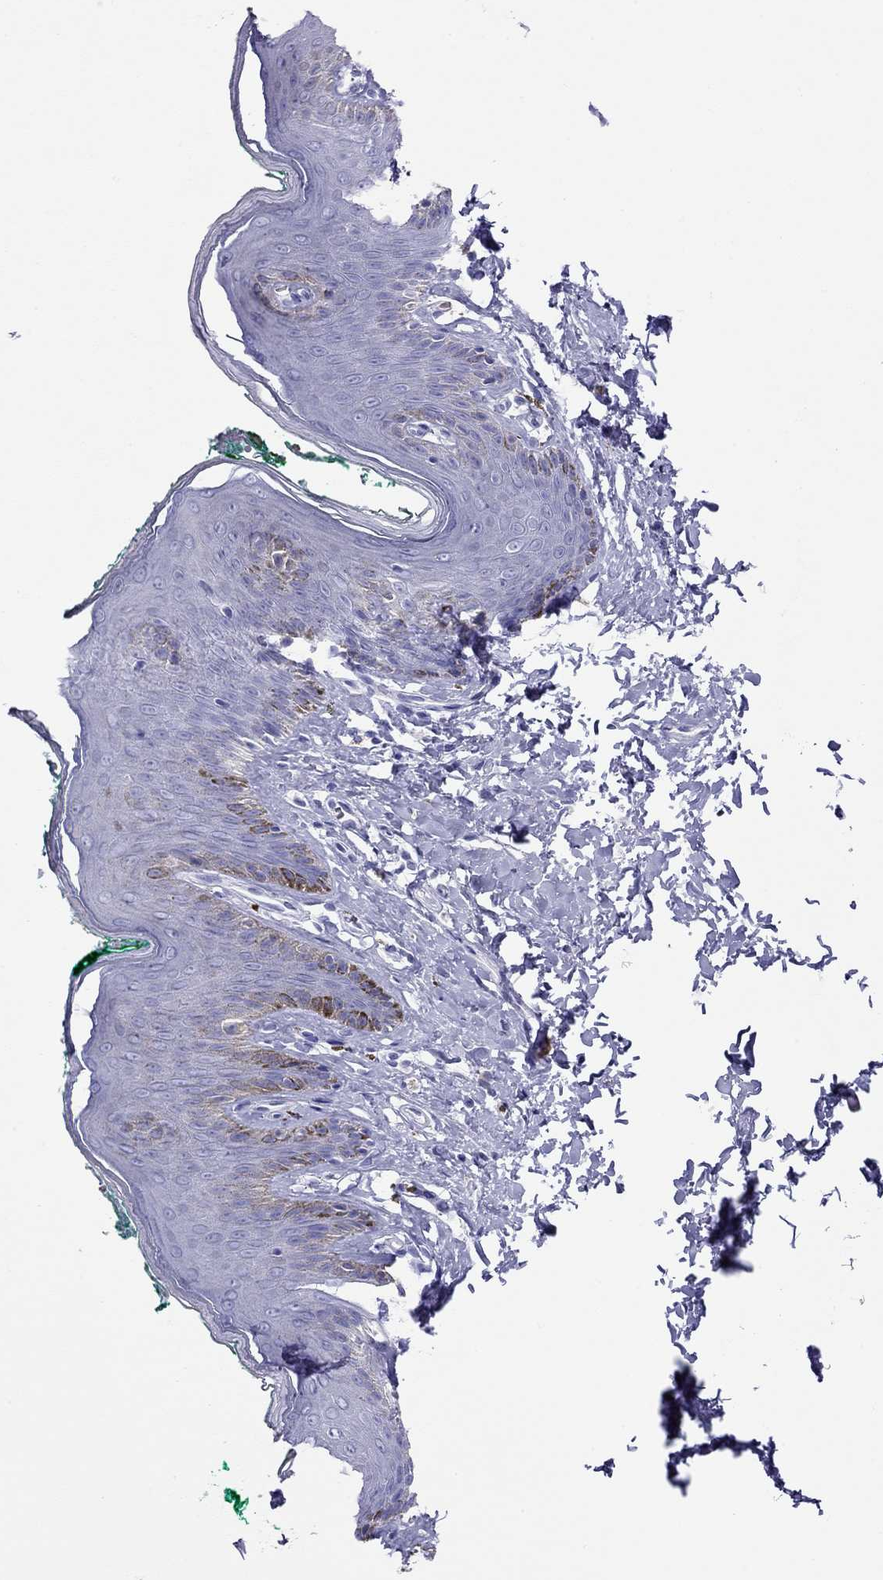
{"staining": {"intensity": "negative", "quantity": "none", "location": "none"}, "tissue": "skin", "cell_type": "Epidermal cells", "image_type": "normal", "snomed": [{"axis": "morphology", "description": "Normal tissue, NOS"}, {"axis": "topography", "description": "Vulva"}], "caption": "Human skin stained for a protein using immunohistochemistry displays no expression in epidermal cells.", "gene": "PTPRN", "patient": {"sex": "female", "age": 66}}